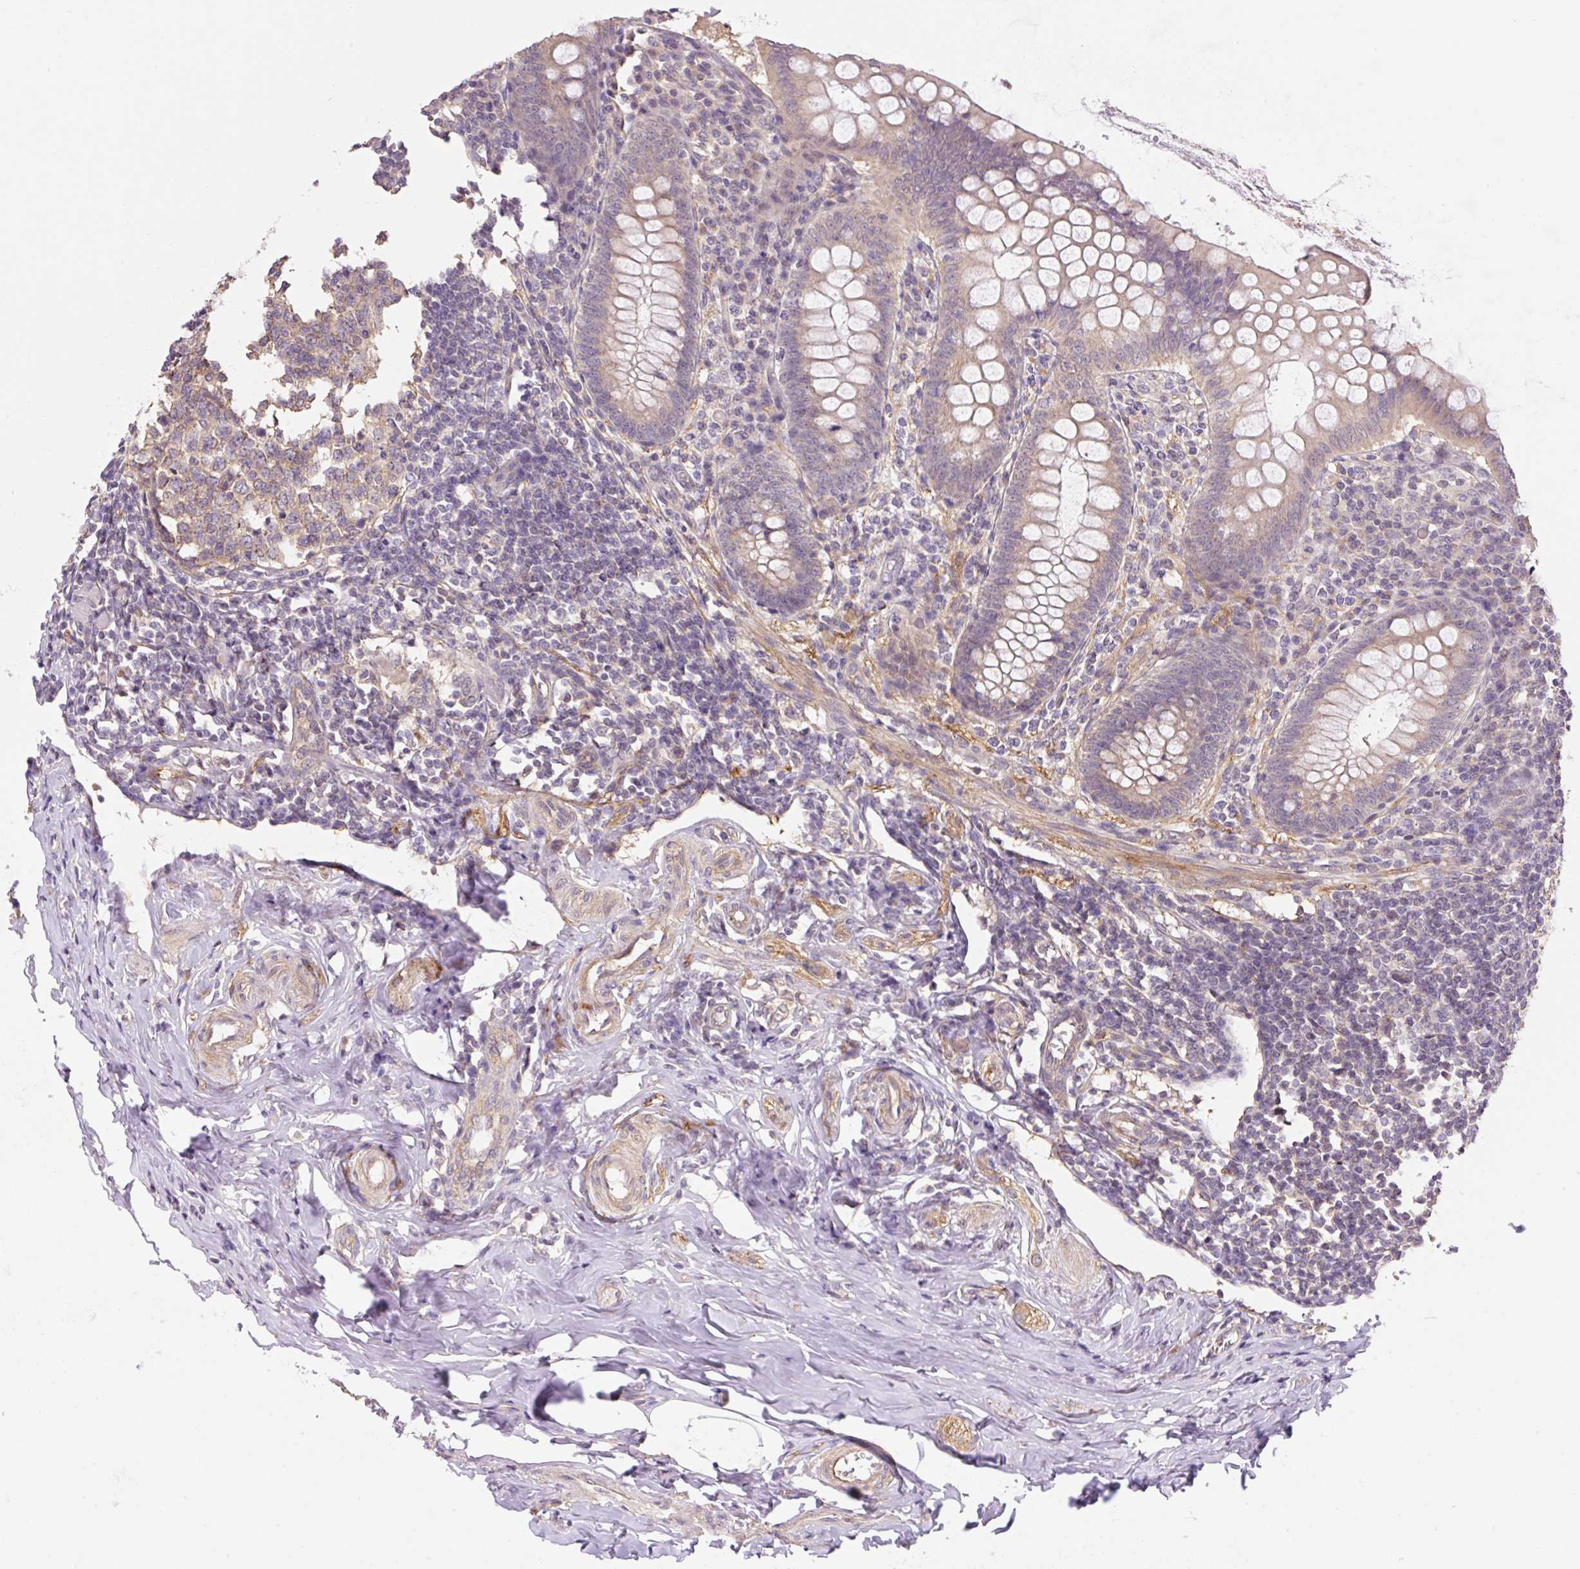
{"staining": {"intensity": "moderate", "quantity": "25%-75%", "location": "cytoplasmic/membranous"}, "tissue": "appendix", "cell_type": "Glandular cells", "image_type": "normal", "snomed": [{"axis": "morphology", "description": "Normal tissue, NOS"}, {"axis": "topography", "description": "Appendix"}], "caption": "High-power microscopy captured an immunohistochemistry image of normal appendix, revealing moderate cytoplasmic/membranous expression in about 25%-75% of glandular cells.", "gene": "COX8A", "patient": {"sex": "female", "age": 33}}